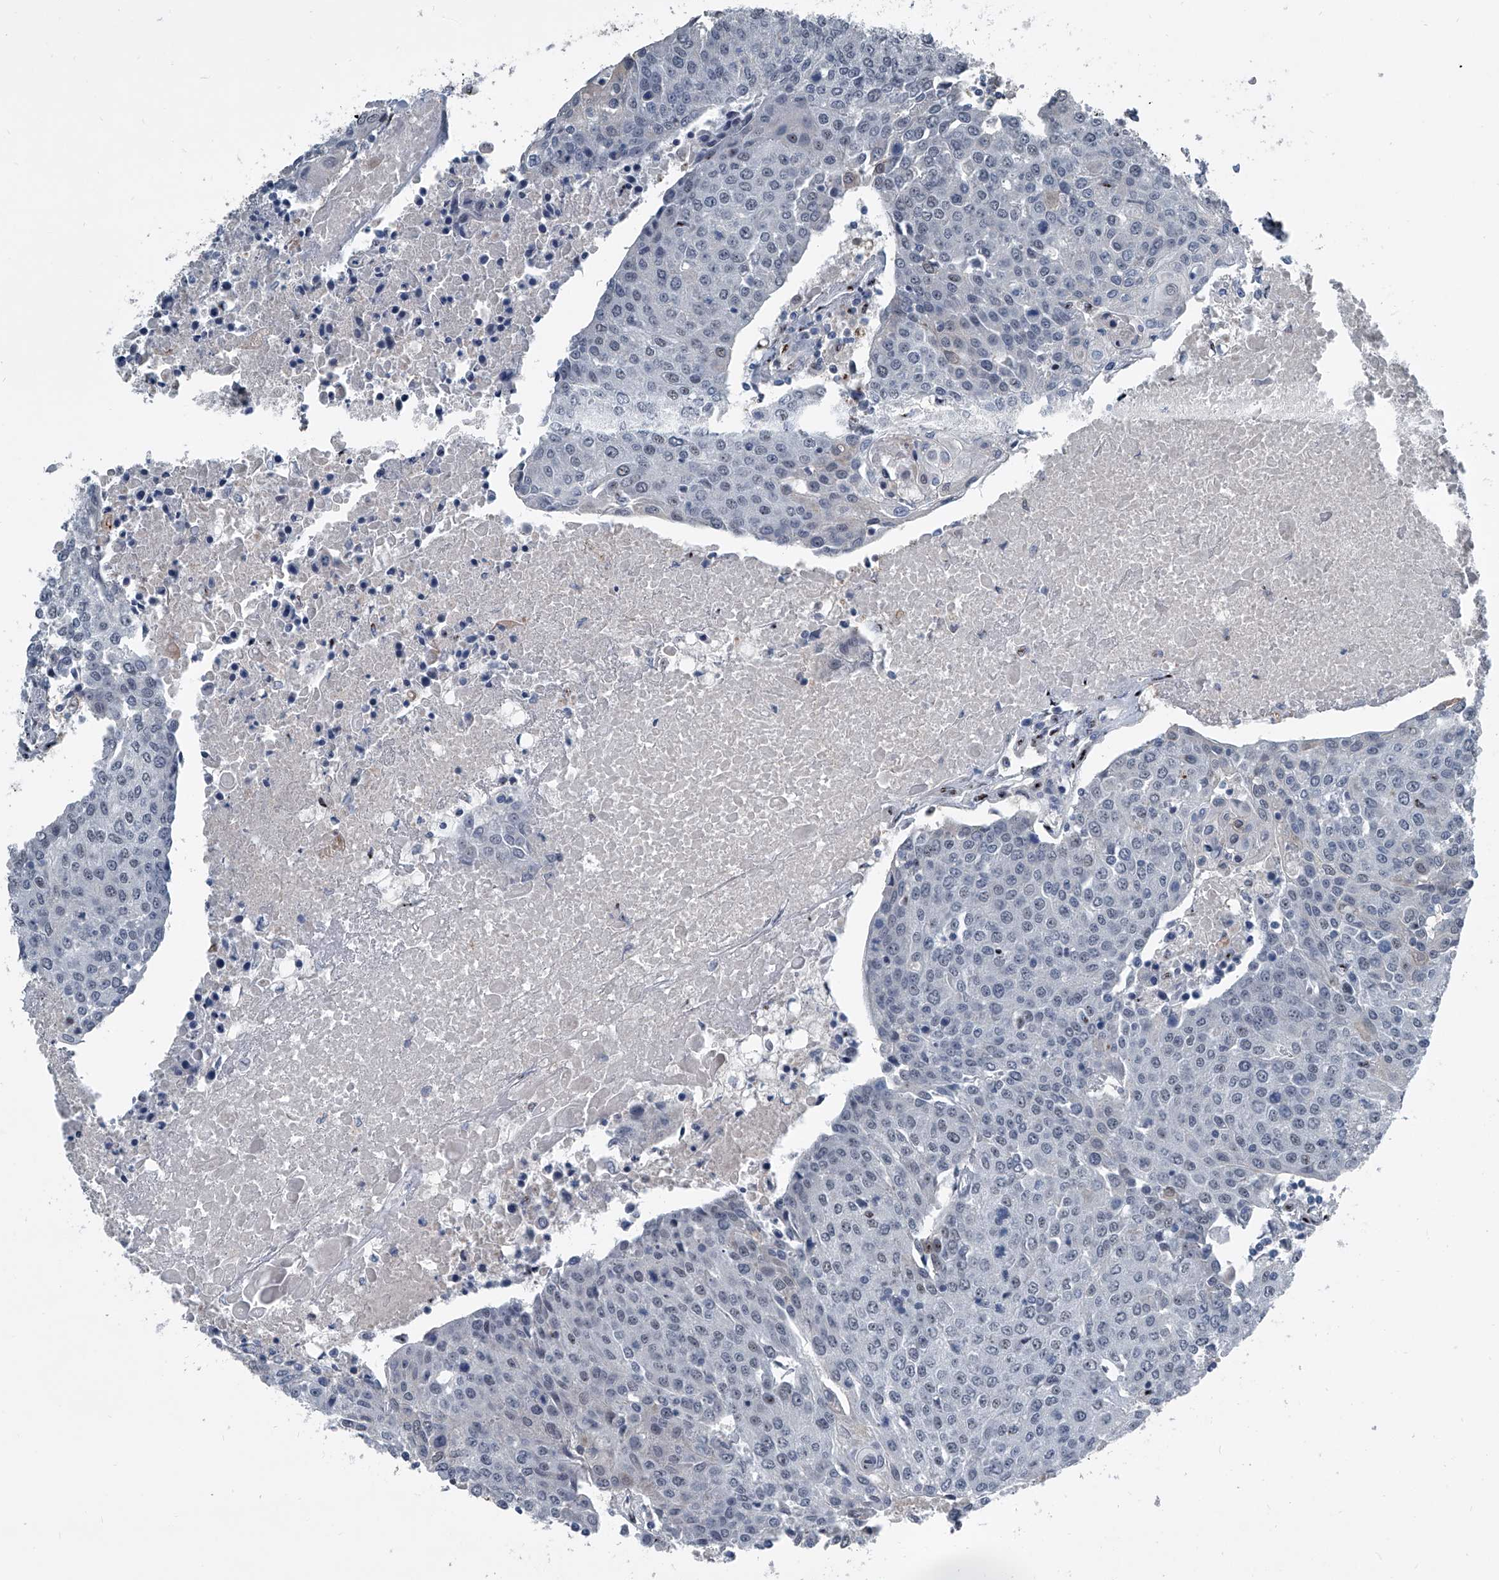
{"staining": {"intensity": "negative", "quantity": "none", "location": "none"}, "tissue": "urothelial cancer", "cell_type": "Tumor cells", "image_type": "cancer", "snomed": [{"axis": "morphology", "description": "Urothelial carcinoma, High grade"}, {"axis": "topography", "description": "Urinary bladder"}], "caption": "There is no significant staining in tumor cells of high-grade urothelial carcinoma.", "gene": "MEN1", "patient": {"sex": "female", "age": 85}}